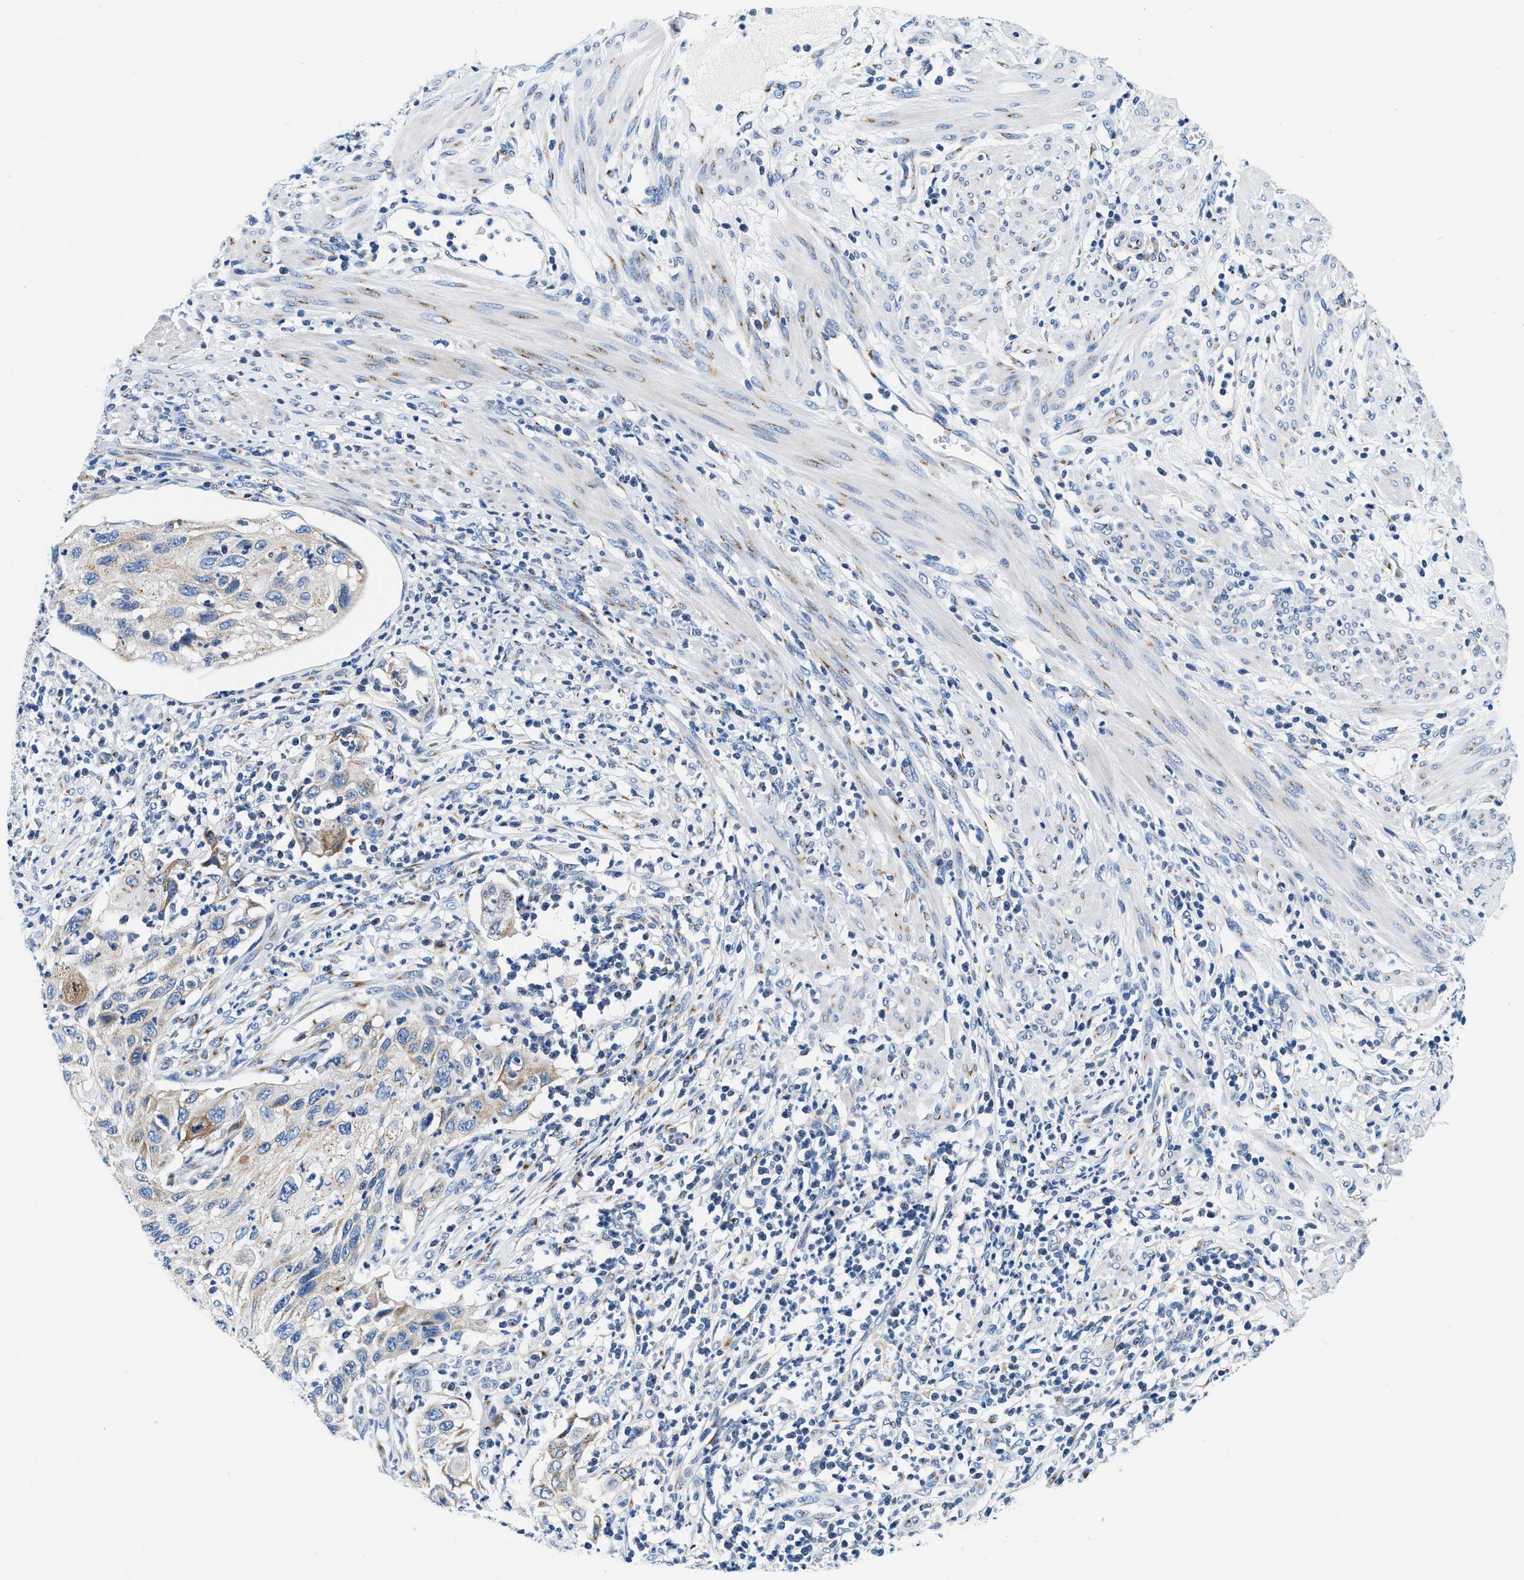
{"staining": {"intensity": "weak", "quantity": "<25%", "location": "cytoplasmic/membranous"}, "tissue": "cervical cancer", "cell_type": "Tumor cells", "image_type": "cancer", "snomed": [{"axis": "morphology", "description": "Squamous cell carcinoma, NOS"}, {"axis": "topography", "description": "Cervix"}], "caption": "DAB immunohistochemical staining of human cervical squamous cell carcinoma exhibits no significant positivity in tumor cells. Nuclei are stained in blue.", "gene": "VPS53", "patient": {"sex": "female", "age": 70}}